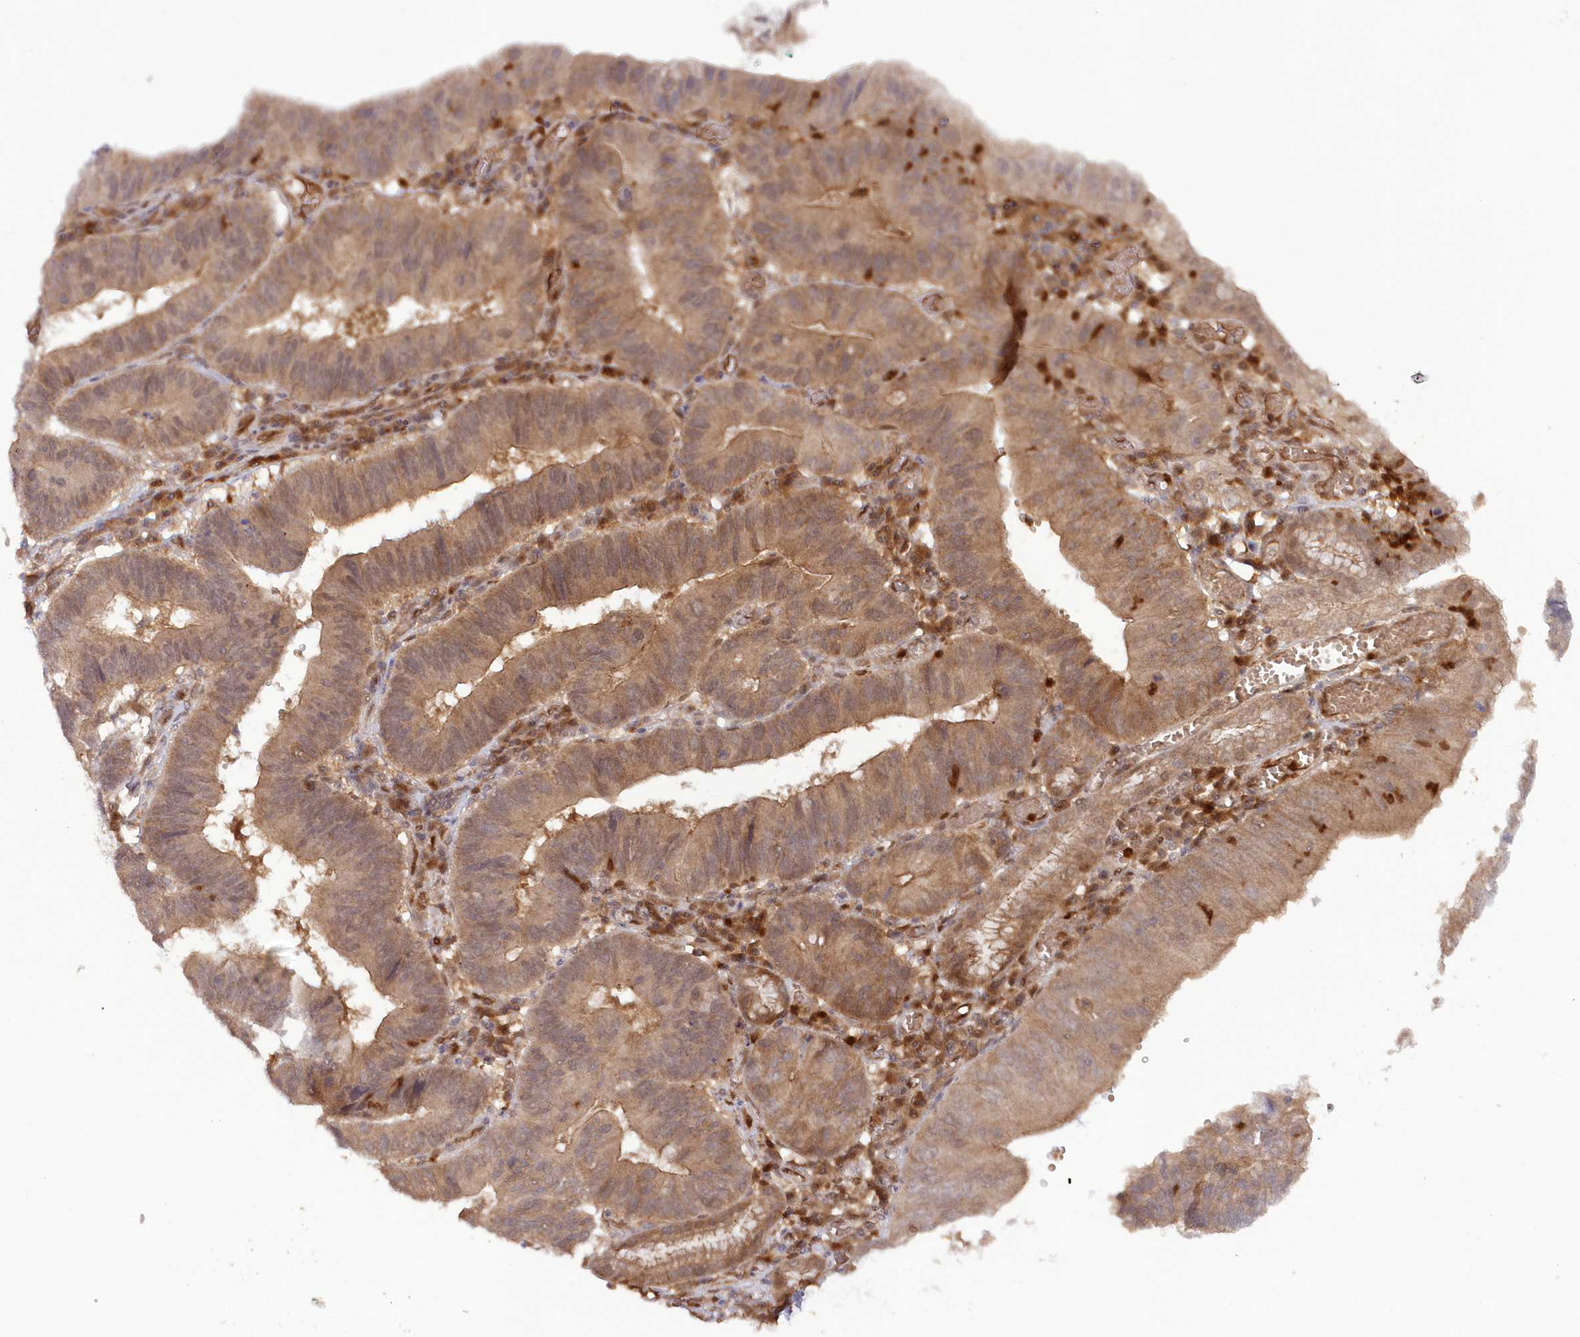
{"staining": {"intensity": "moderate", "quantity": ">75%", "location": "cytoplasmic/membranous,nuclear"}, "tissue": "stomach cancer", "cell_type": "Tumor cells", "image_type": "cancer", "snomed": [{"axis": "morphology", "description": "Adenocarcinoma, NOS"}, {"axis": "topography", "description": "Stomach"}], "caption": "Stomach cancer (adenocarcinoma) was stained to show a protein in brown. There is medium levels of moderate cytoplasmic/membranous and nuclear expression in approximately >75% of tumor cells.", "gene": "GBE1", "patient": {"sex": "male", "age": 59}}